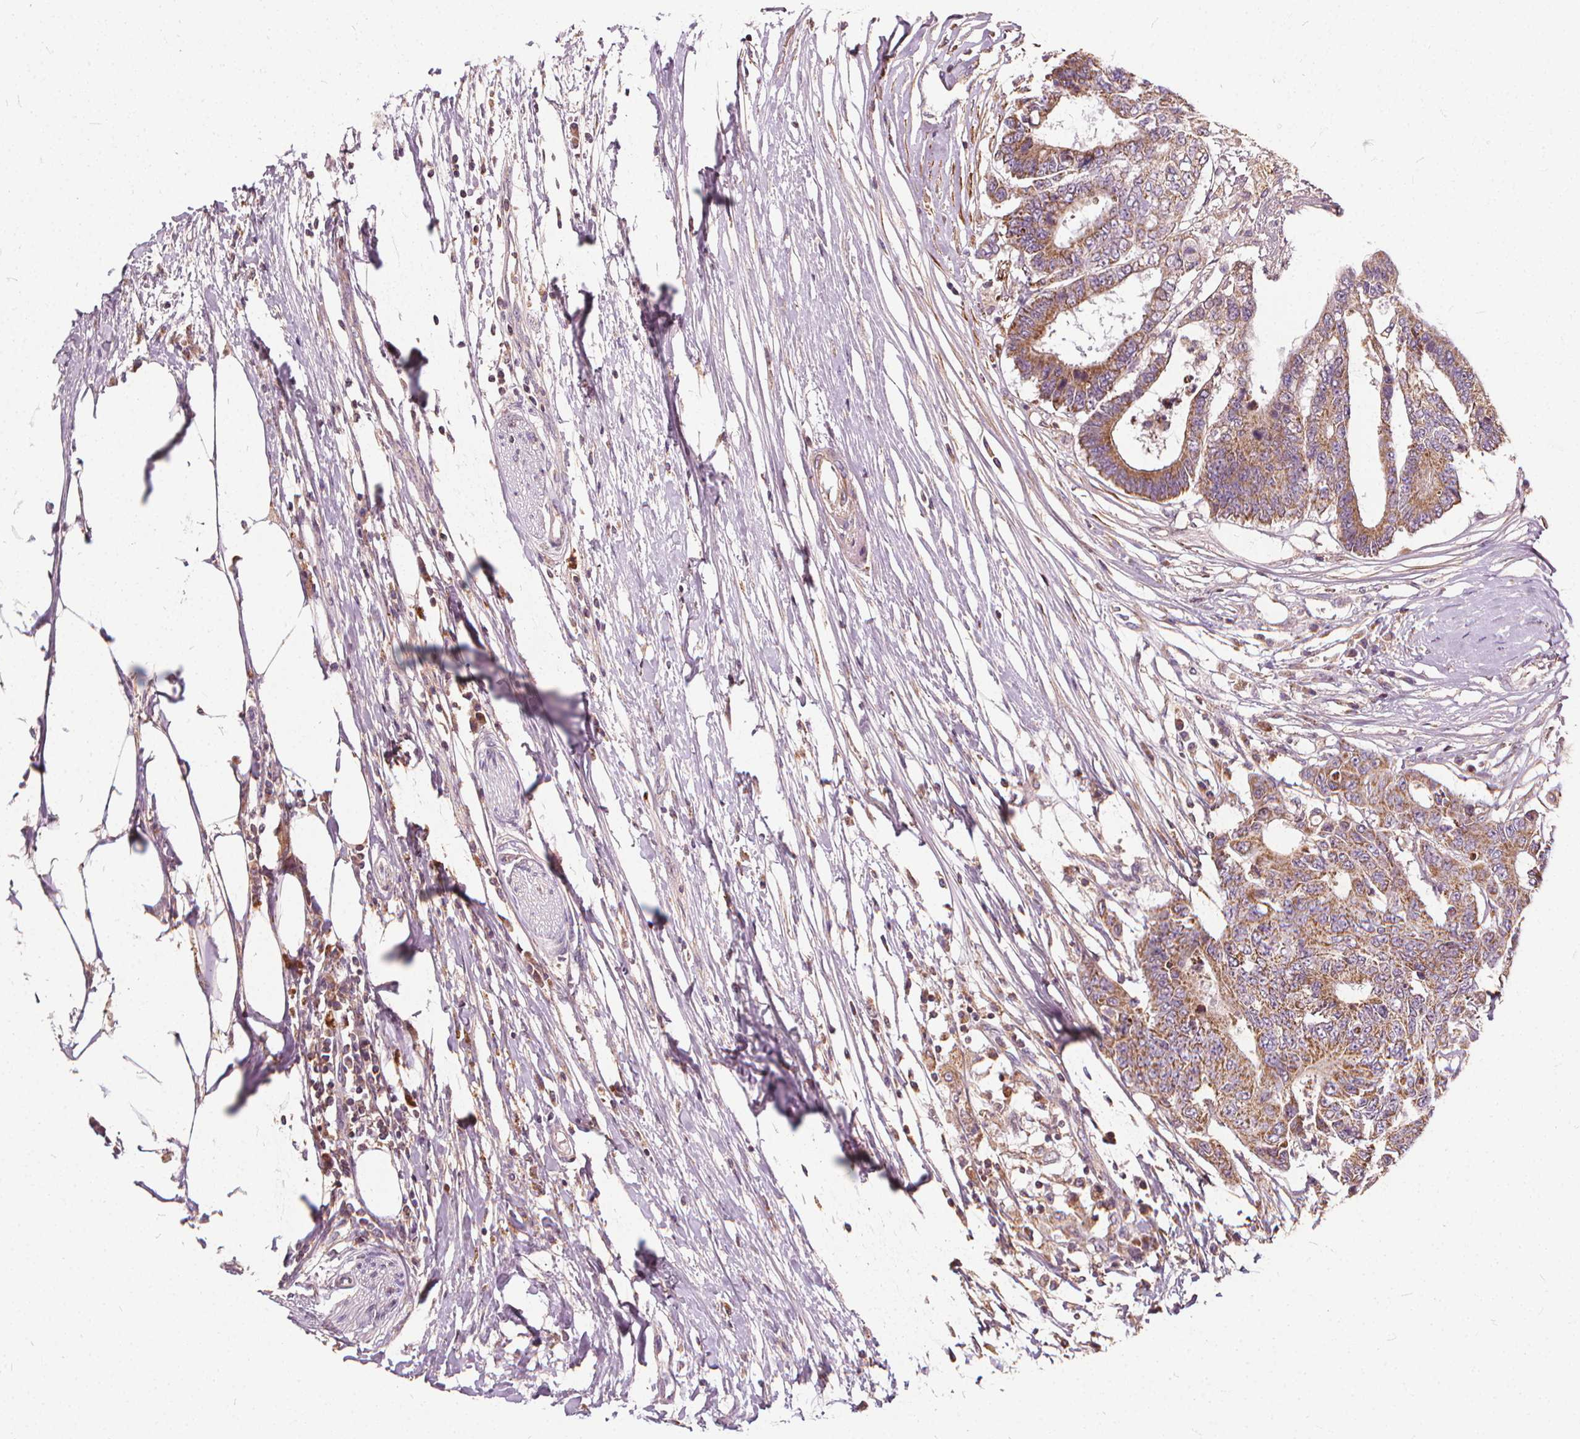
{"staining": {"intensity": "moderate", "quantity": ">75%", "location": "cytoplasmic/membranous"}, "tissue": "colorectal cancer", "cell_type": "Tumor cells", "image_type": "cancer", "snomed": [{"axis": "morphology", "description": "Adenocarcinoma, NOS"}, {"axis": "topography", "description": "Colon"}], "caption": "Brown immunohistochemical staining in human colorectal cancer shows moderate cytoplasmic/membranous staining in approximately >75% of tumor cells.", "gene": "ORAI2", "patient": {"sex": "female", "age": 48}}